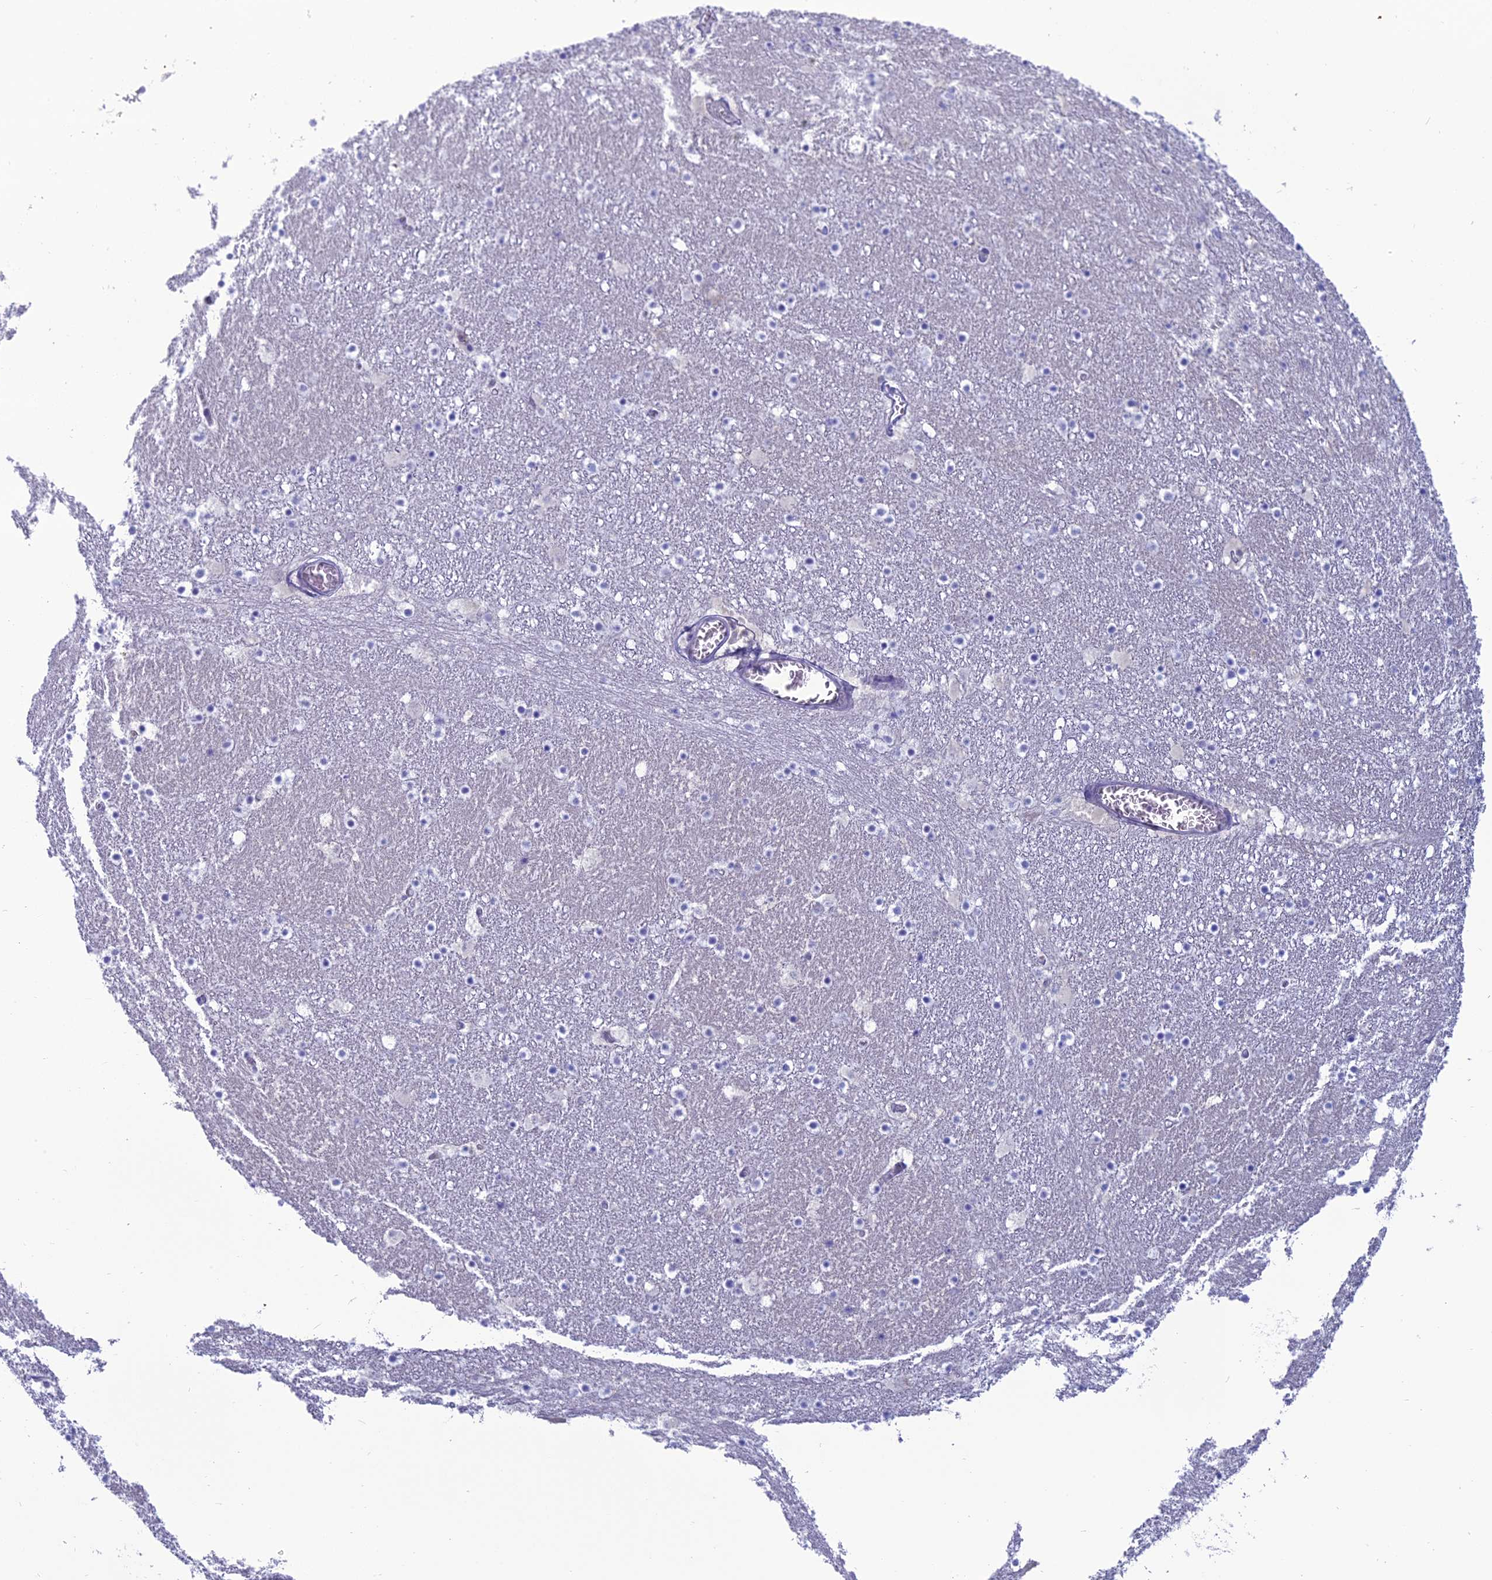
{"staining": {"intensity": "negative", "quantity": "none", "location": "none"}, "tissue": "caudate", "cell_type": "Glial cells", "image_type": "normal", "snomed": [{"axis": "morphology", "description": "Normal tissue, NOS"}, {"axis": "topography", "description": "Lateral ventricle wall"}], "caption": "Histopathology image shows no protein positivity in glial cells of unremarkable caudate.", "gene": "GNPNAT1", "patient": {"sex": "male", "age": 45}}